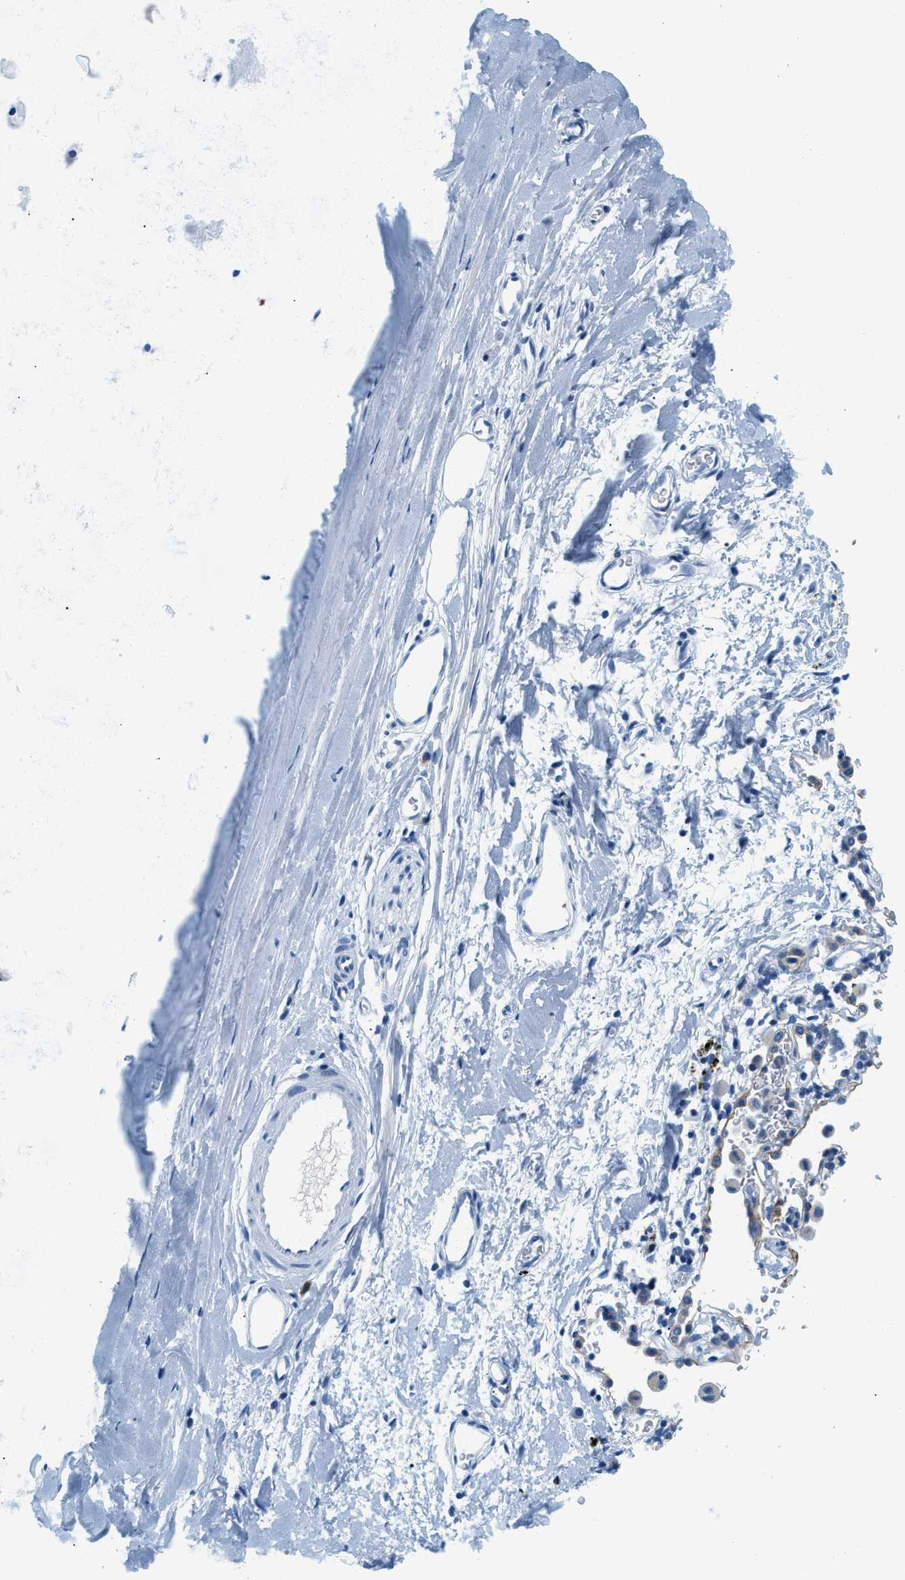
{"staining": {"intensity": "negative", "quantity": "none", "location": "none"}, "tissue": "adipose tissue", "cell_type": "Adipocytes", "image_type": "normal", "snomed": [{"axis": "morphology", "description": "Normal tissue, NOS"}, {"axis": "topography", "description": "Cartilage tissue"}, {"axis": "topography", "description": "Bronchus"}], "caption": "Adipocytes show no significant protein expression in unremarkable adipose tissue.", "gene": "STXBP2", "patient": {"sex": "female", "age": 53}}